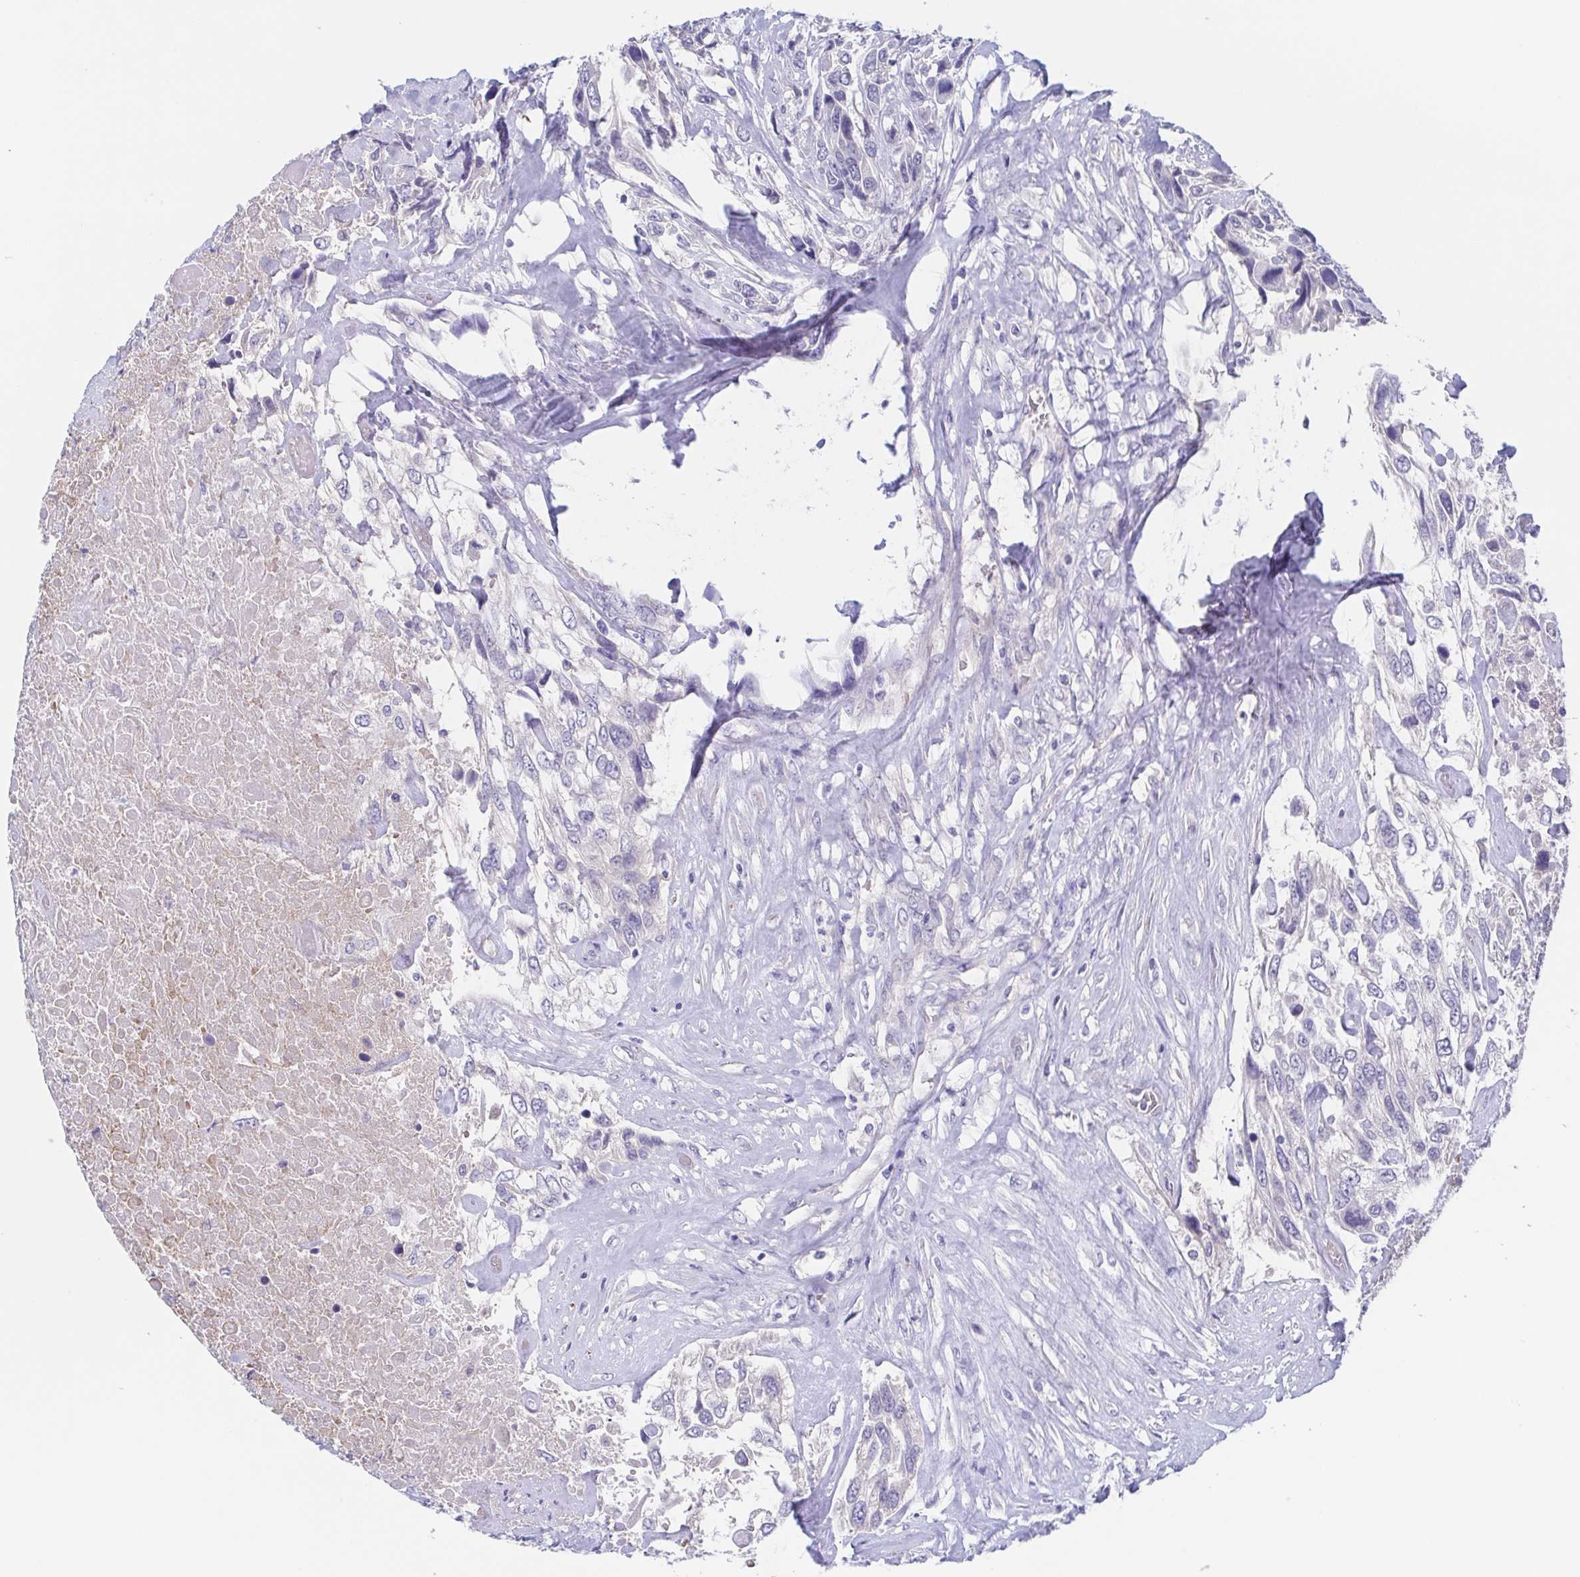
{"staining": {"intensity": "negative", "quantity": "none", "location": "none"}, "tissue": "urothelial cancer", "cell_type": "Tumor cells", "image_type": "cancer", "snomed": [{"axis": "morphology", "description": "Urothelial carcinoma, High grade"}, {"axis": "topography", "description": "Urinary bladder"}], "caption": "Tumor cells are negative for brown protein staining in high-grade urothelial carcinoma.", "gene": "TEX12", "patient": {"sex": "female", "age": 70}}